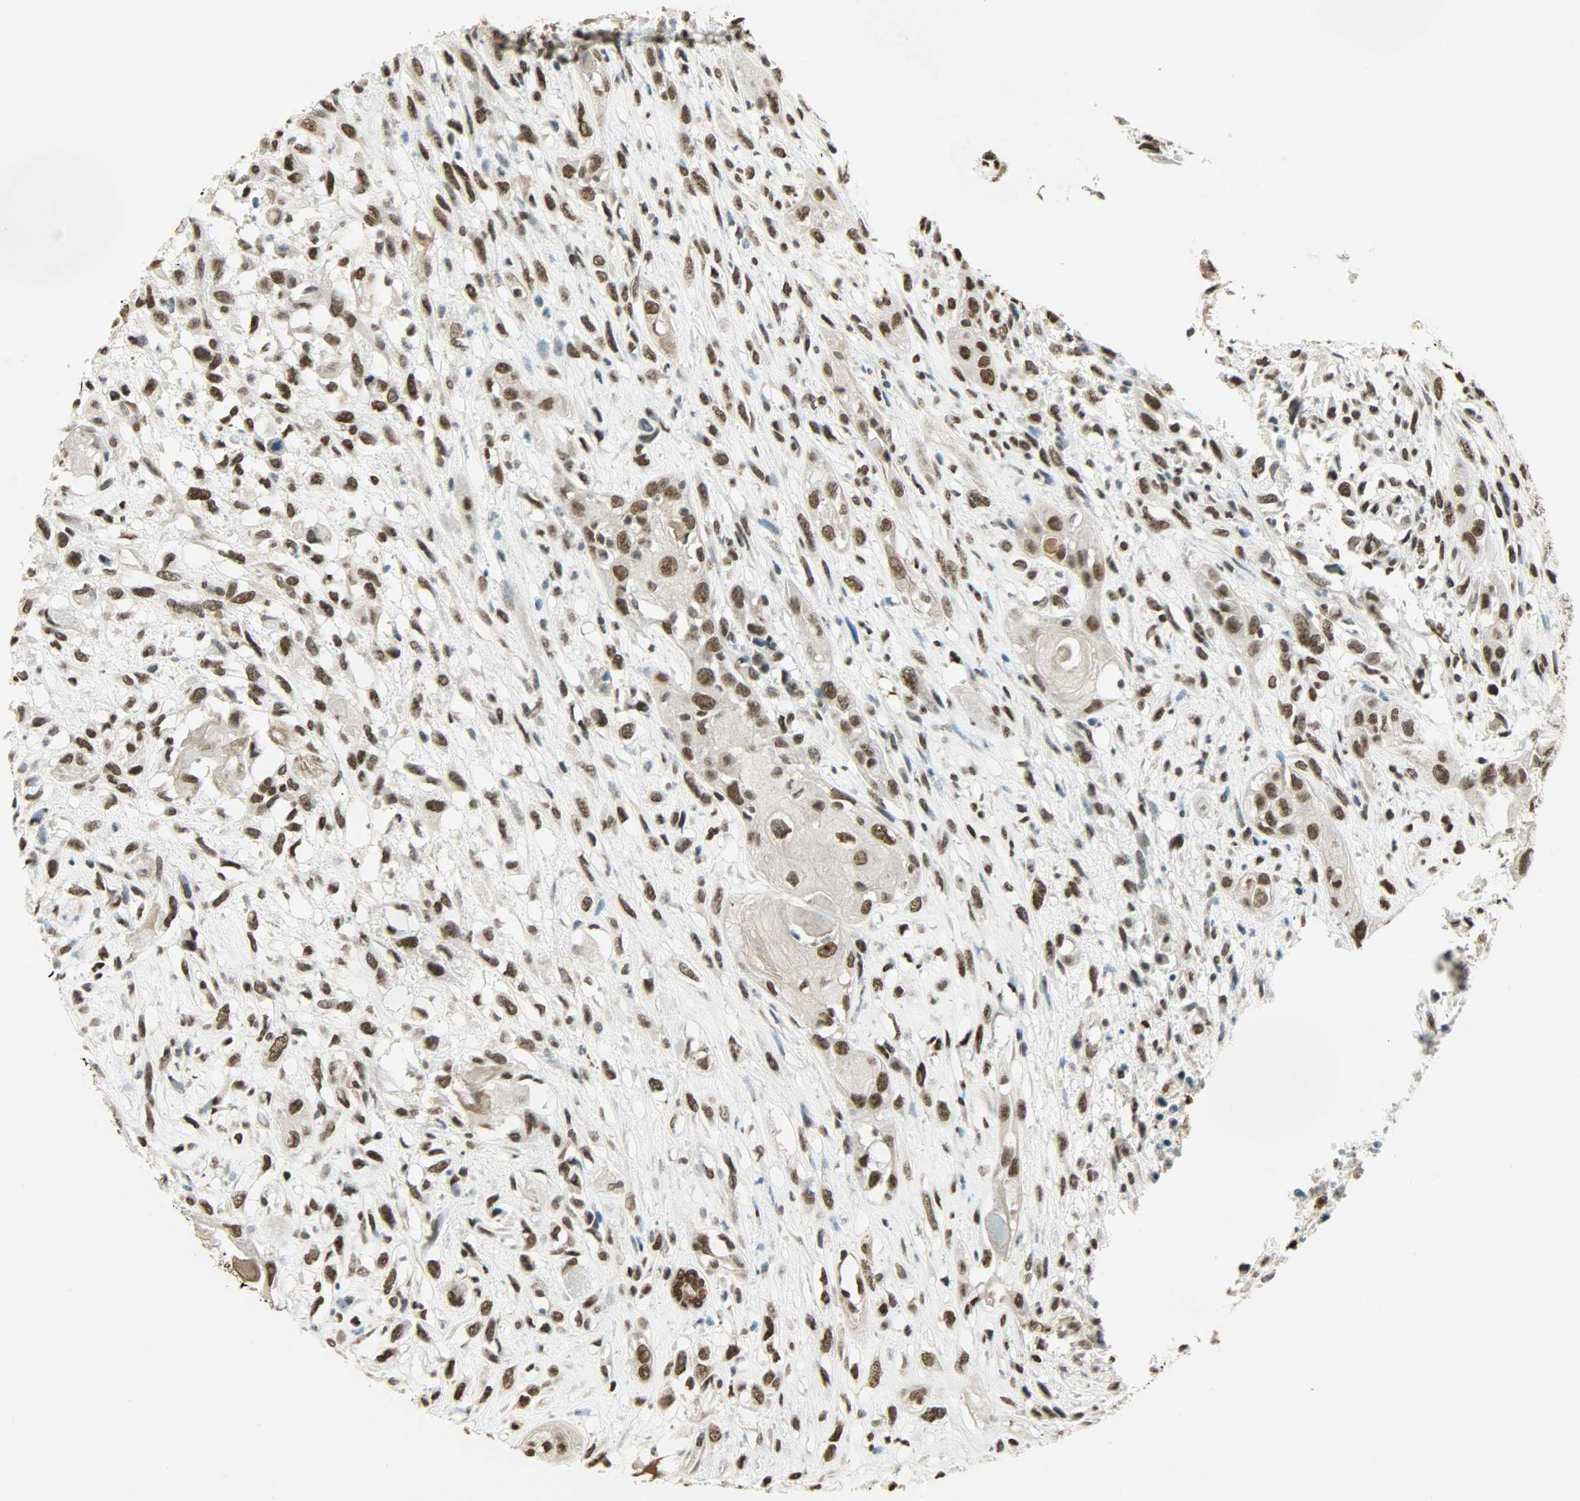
{"staining": {"intensity": "strong", "quantity": ">75%", "location": "nuclear"}, "tissue": "head and neck cancer", "cell_type": "Tumor cells", "image_type": "cancer", "snomed": [{"axis": "morphology", "description": "Necrosis, NOS"}, {"axis": "morphology", "description": "Neoplasm, malignant, NOS"}, {"axis": "topography", "description": "Salivary gland"}, {"axis": "topography", "description": "Head-Neck"}], "caption": "Head and neck cancer (malignant neoplasm) stained for a protein (brown) displays strong nuclear positive expression in approximately >75% of tumor cells.", "gene": "MYEF2", "patient": {"sex": "male", "age": 43}}